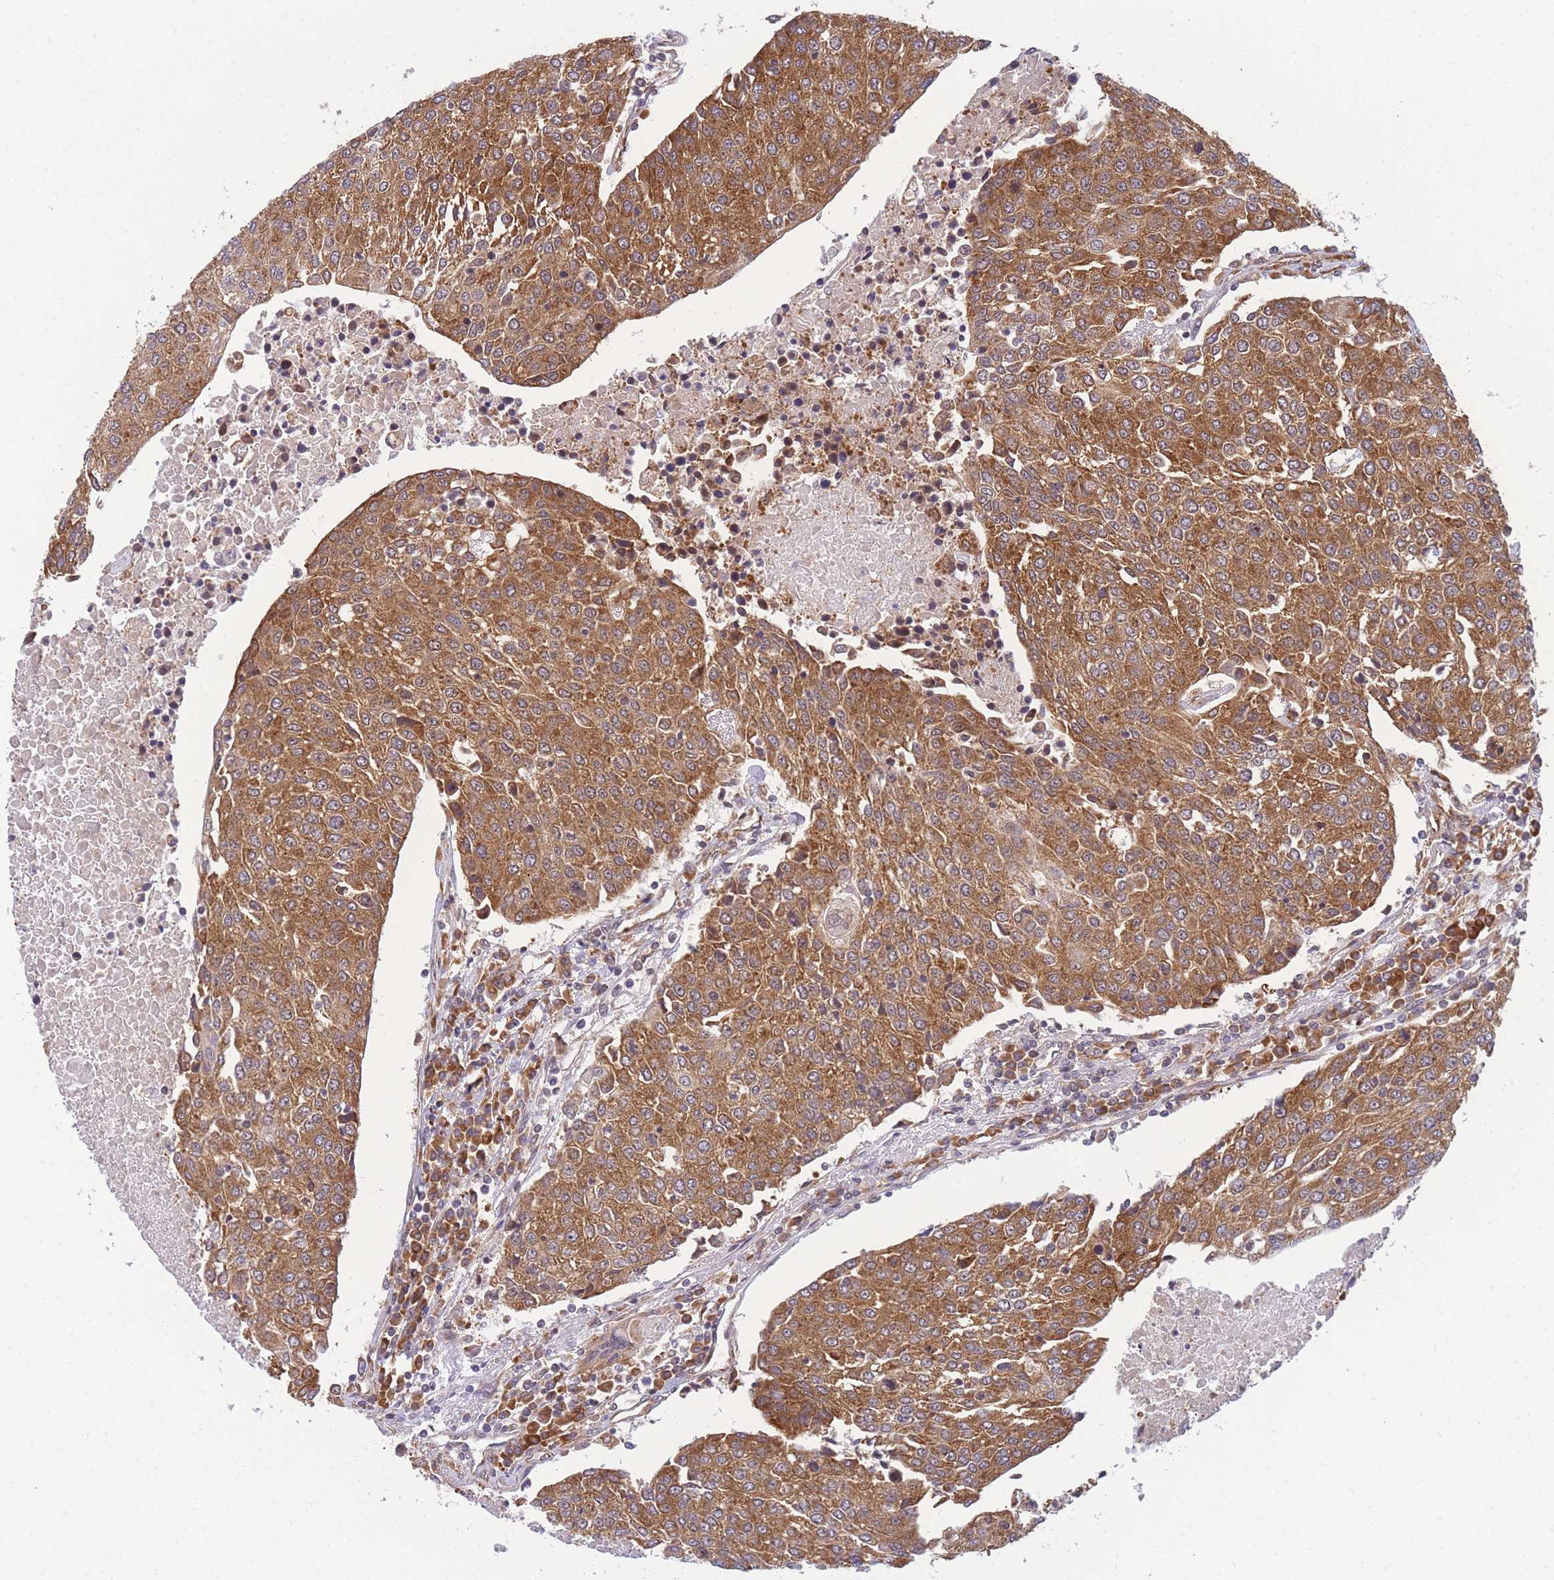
{"staining": {"intensity": "moderate", "quantity": ">75%", "location": "cytoplasmic/membranous"}, "tissue": "urothelial cancer", "cell_type": "Tumor cells", "image_type": "cancer", "snomed": [{"axis": "morphology", "description": "Urothelial carcinoma, High grade"}, {"axis": "topography", "description": "Urinary bladder"}], "caption": "Immunohistochemical staining of human urothelial cancer exhibits medium levels of moderate cytoplasmic/membranous expression in about >75% of tumor cells. (DAB (3,3'-diaminobenzidine) = brown stain, brightfield microscopy at high magnification).", "gene": "MRPL23", "patient": {"sex": "female", "age": 85}}